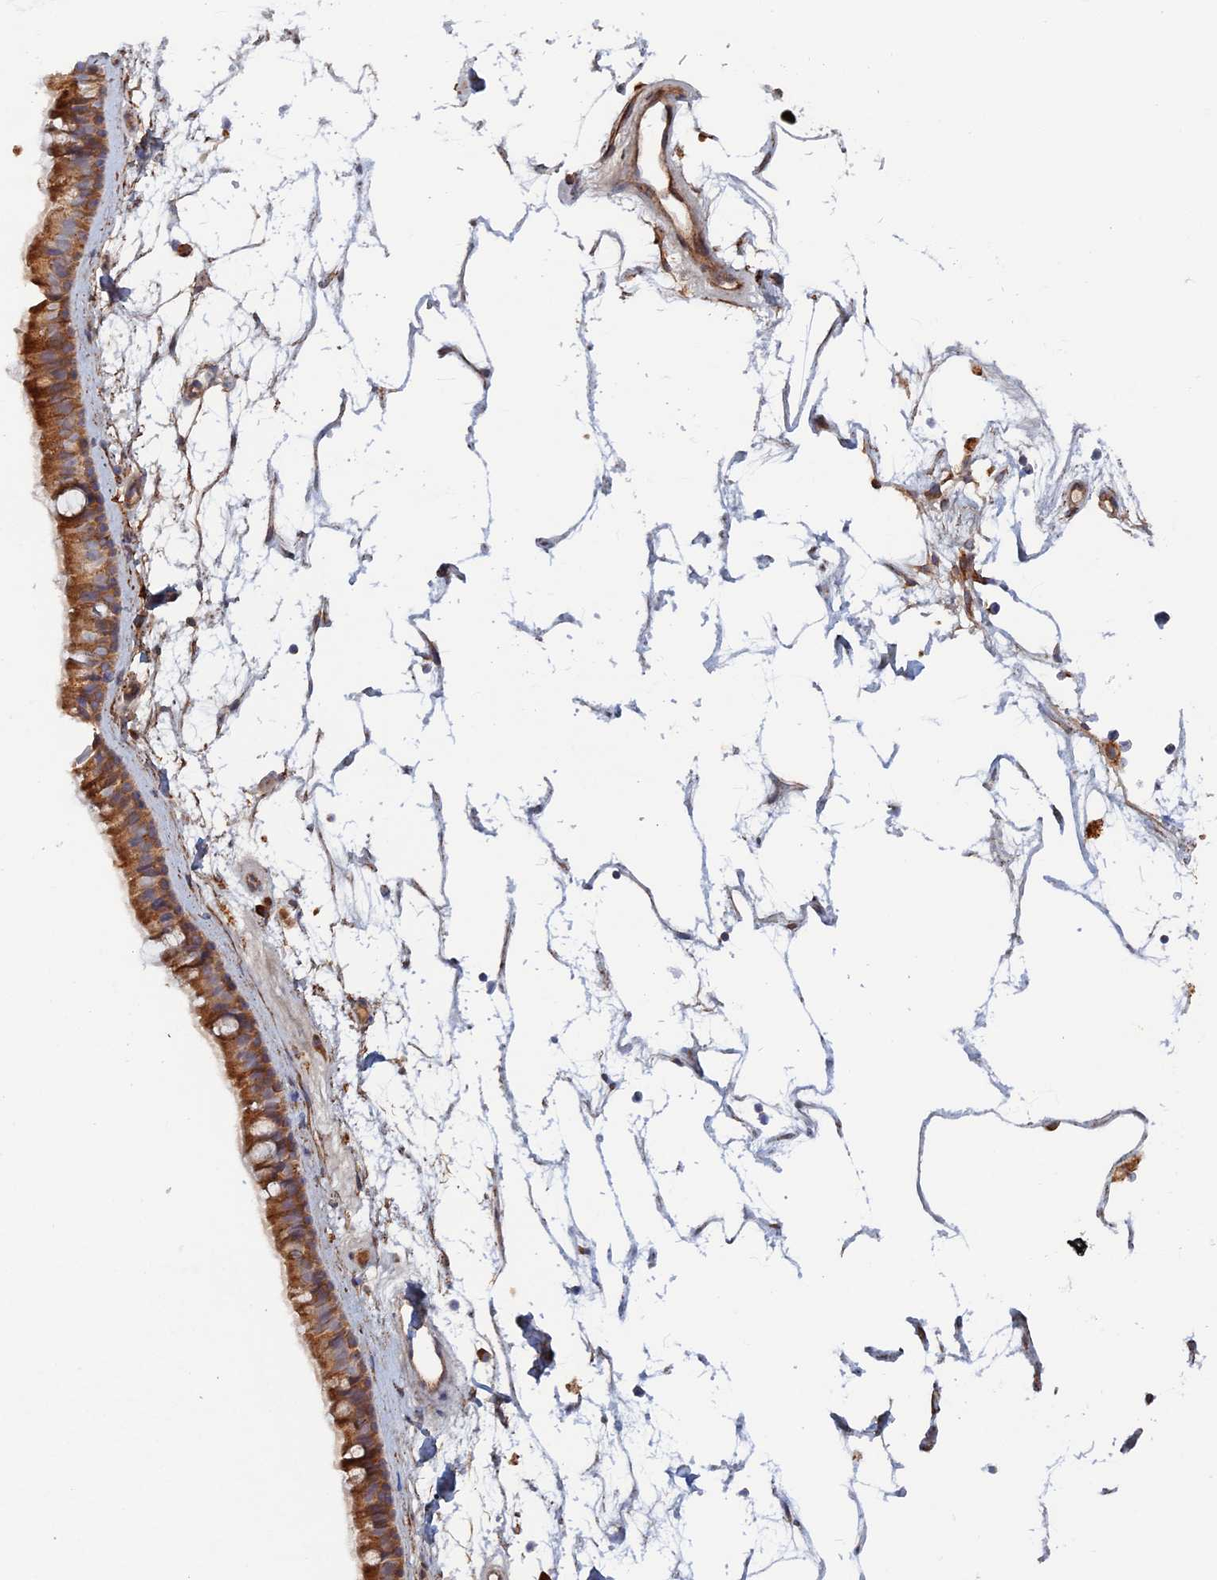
{"staining": {"intensity": "moderate", "quantity": ">75%", "location": "cytoplasmic/membranous"}, "tissue": "nasopharynx", "cell_type": "Respiratory epithelial cells", "image_type": "normal", "snomed": [{"axis": "morphology", "description": "Normal tissue, NOS"}, {"axis": "topography", "description": "Nasopharynx"}], "caption": "Immunohistochemical staining of benign nasopharynx shows >75% levels of moderate cytoplasmic/membranous protein staining in approximately >75% of respiratory epithelial cells.", "gene": "TMEM196", "patient": {"sex": "male", "age": 64}}